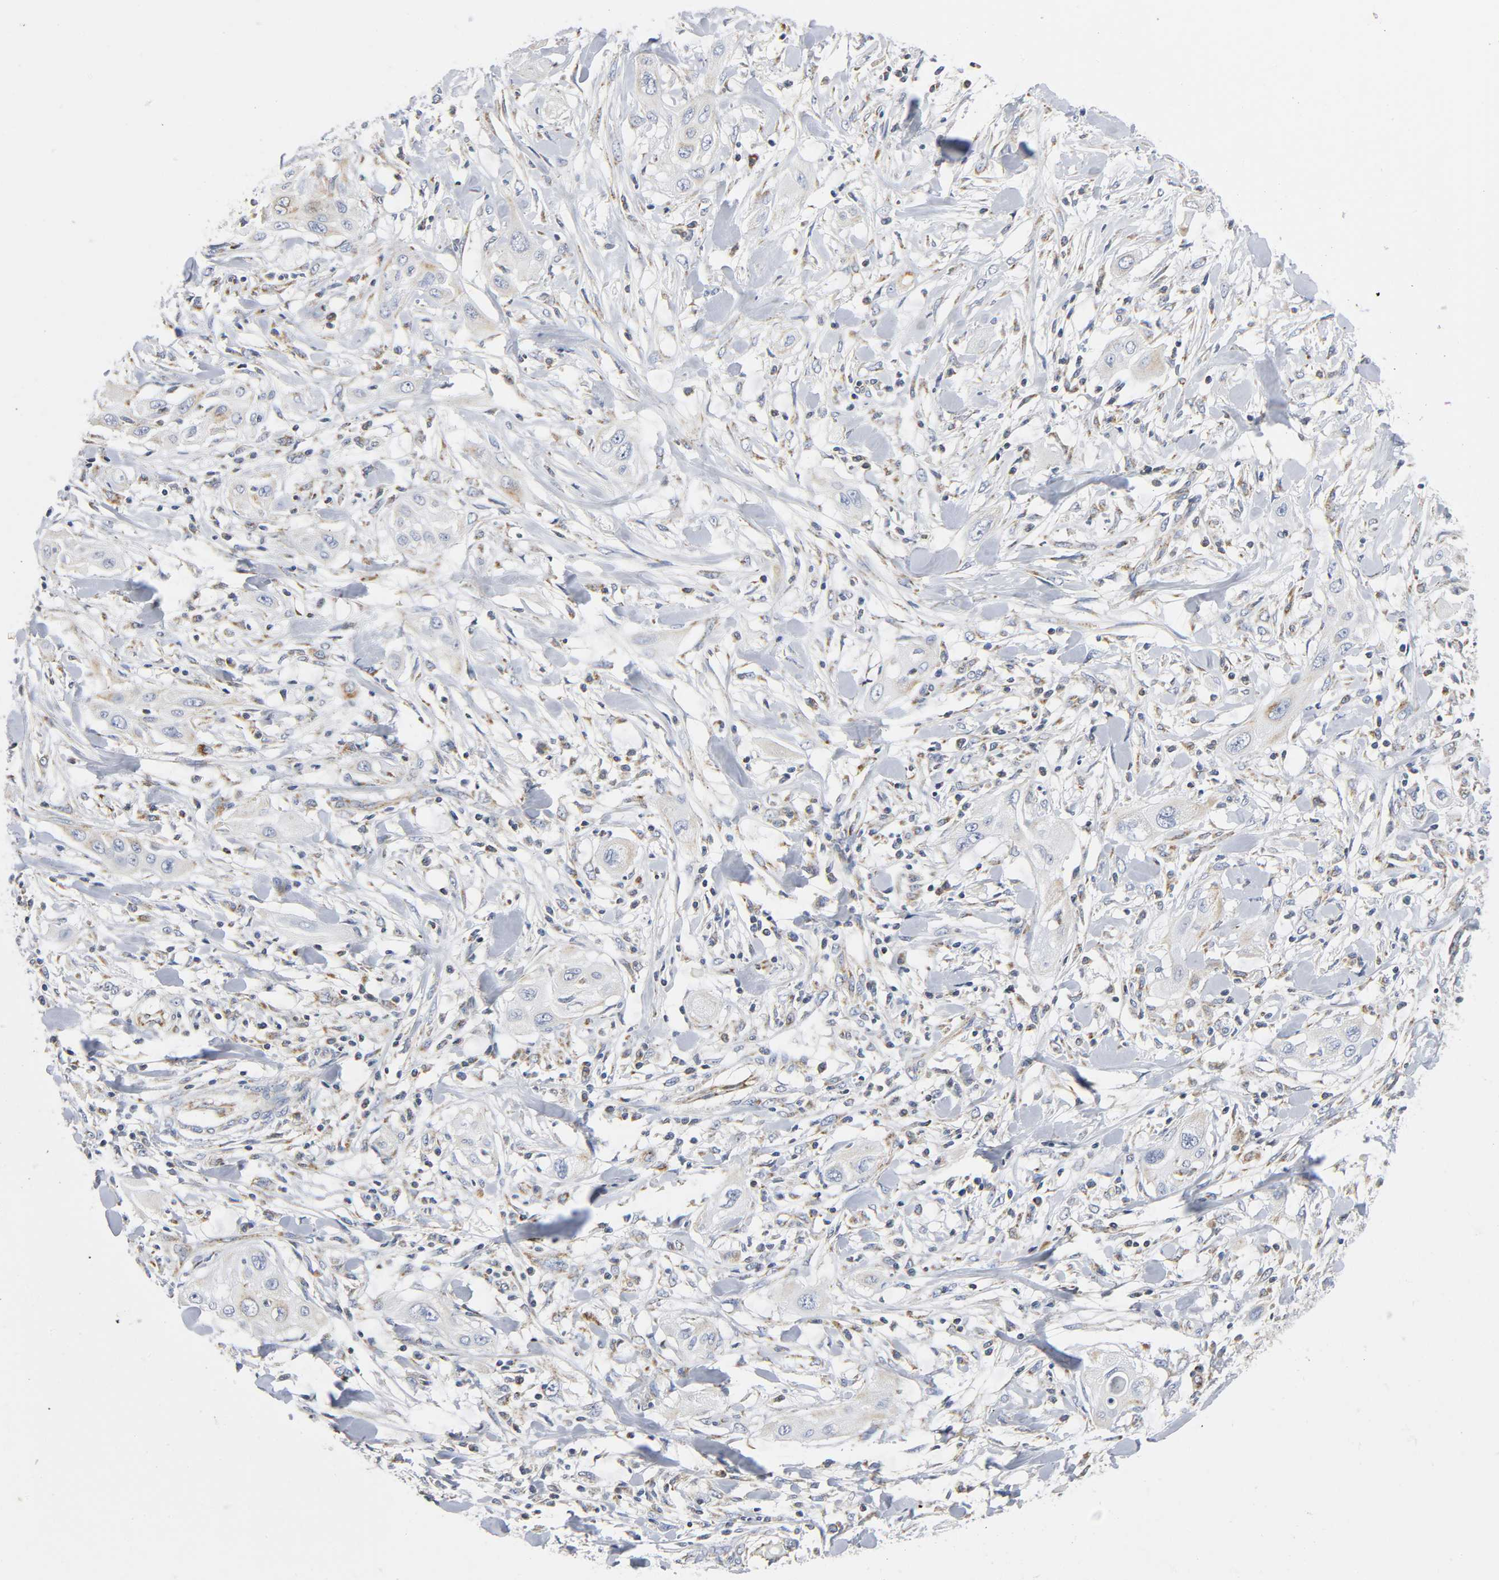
{"staining": {"intensity": "negative", "quantity": "none", "location": "none"}, "tissue": "lung cancer", "cell_type": "Tumor cells", "image_type": "cancer", "snomed": [{"axis": "morphology", "description": "Squamous cell carcinoma, NOS"}, {"axis": "topography", "description": "Lung"}], "caption": "High power microscopy histopathology image of an IHC histopathology image of lung cancer (squamous cell carcinoma), revealing no significant expression in tumor cells.", "gene": "BAK1", "patient": {"sex": "female", "age": 47}}